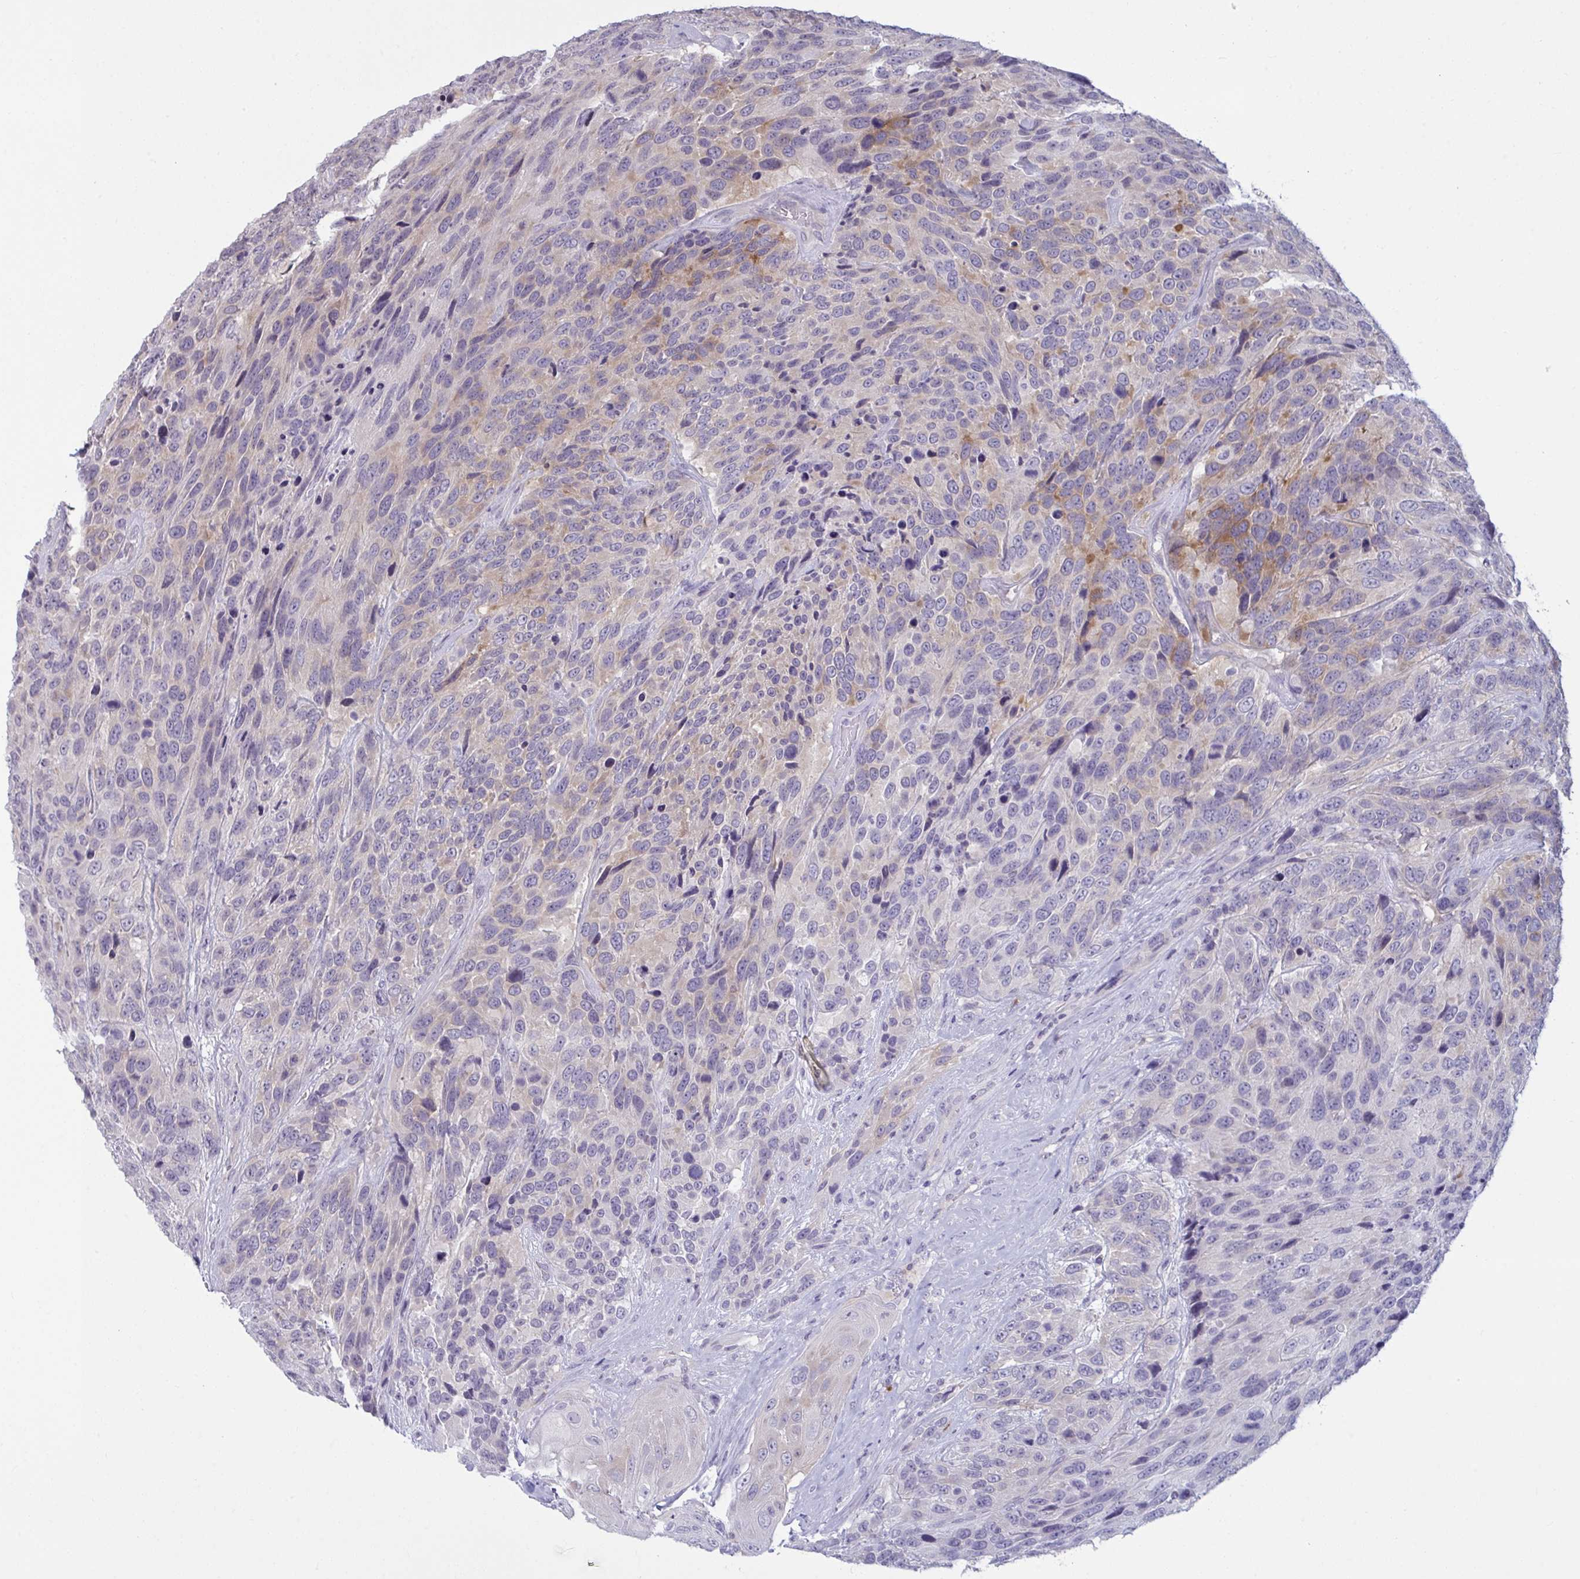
{"staining": {"intensity": "weak", "quantity": "<25%", "location": "cytoplasmic/membranous"}, "tissue": "urothelial cancer", "cell_type": "Tumor cells", "image_type": "cancer", "snomed": [{"axis": "morphology", "description": "Urothelial carcinoma, High grade"}, {"axis": "topography", "description": "Urinary bladder"}], "caption": "This image is of urothelial cancer stained with IHC to label a protein in brown with the nuclei are counter-stained blue. There is no positivity in tumor cells.", "gene": "TBC1D4", "patient": {"sex": "female", "age": 70}}